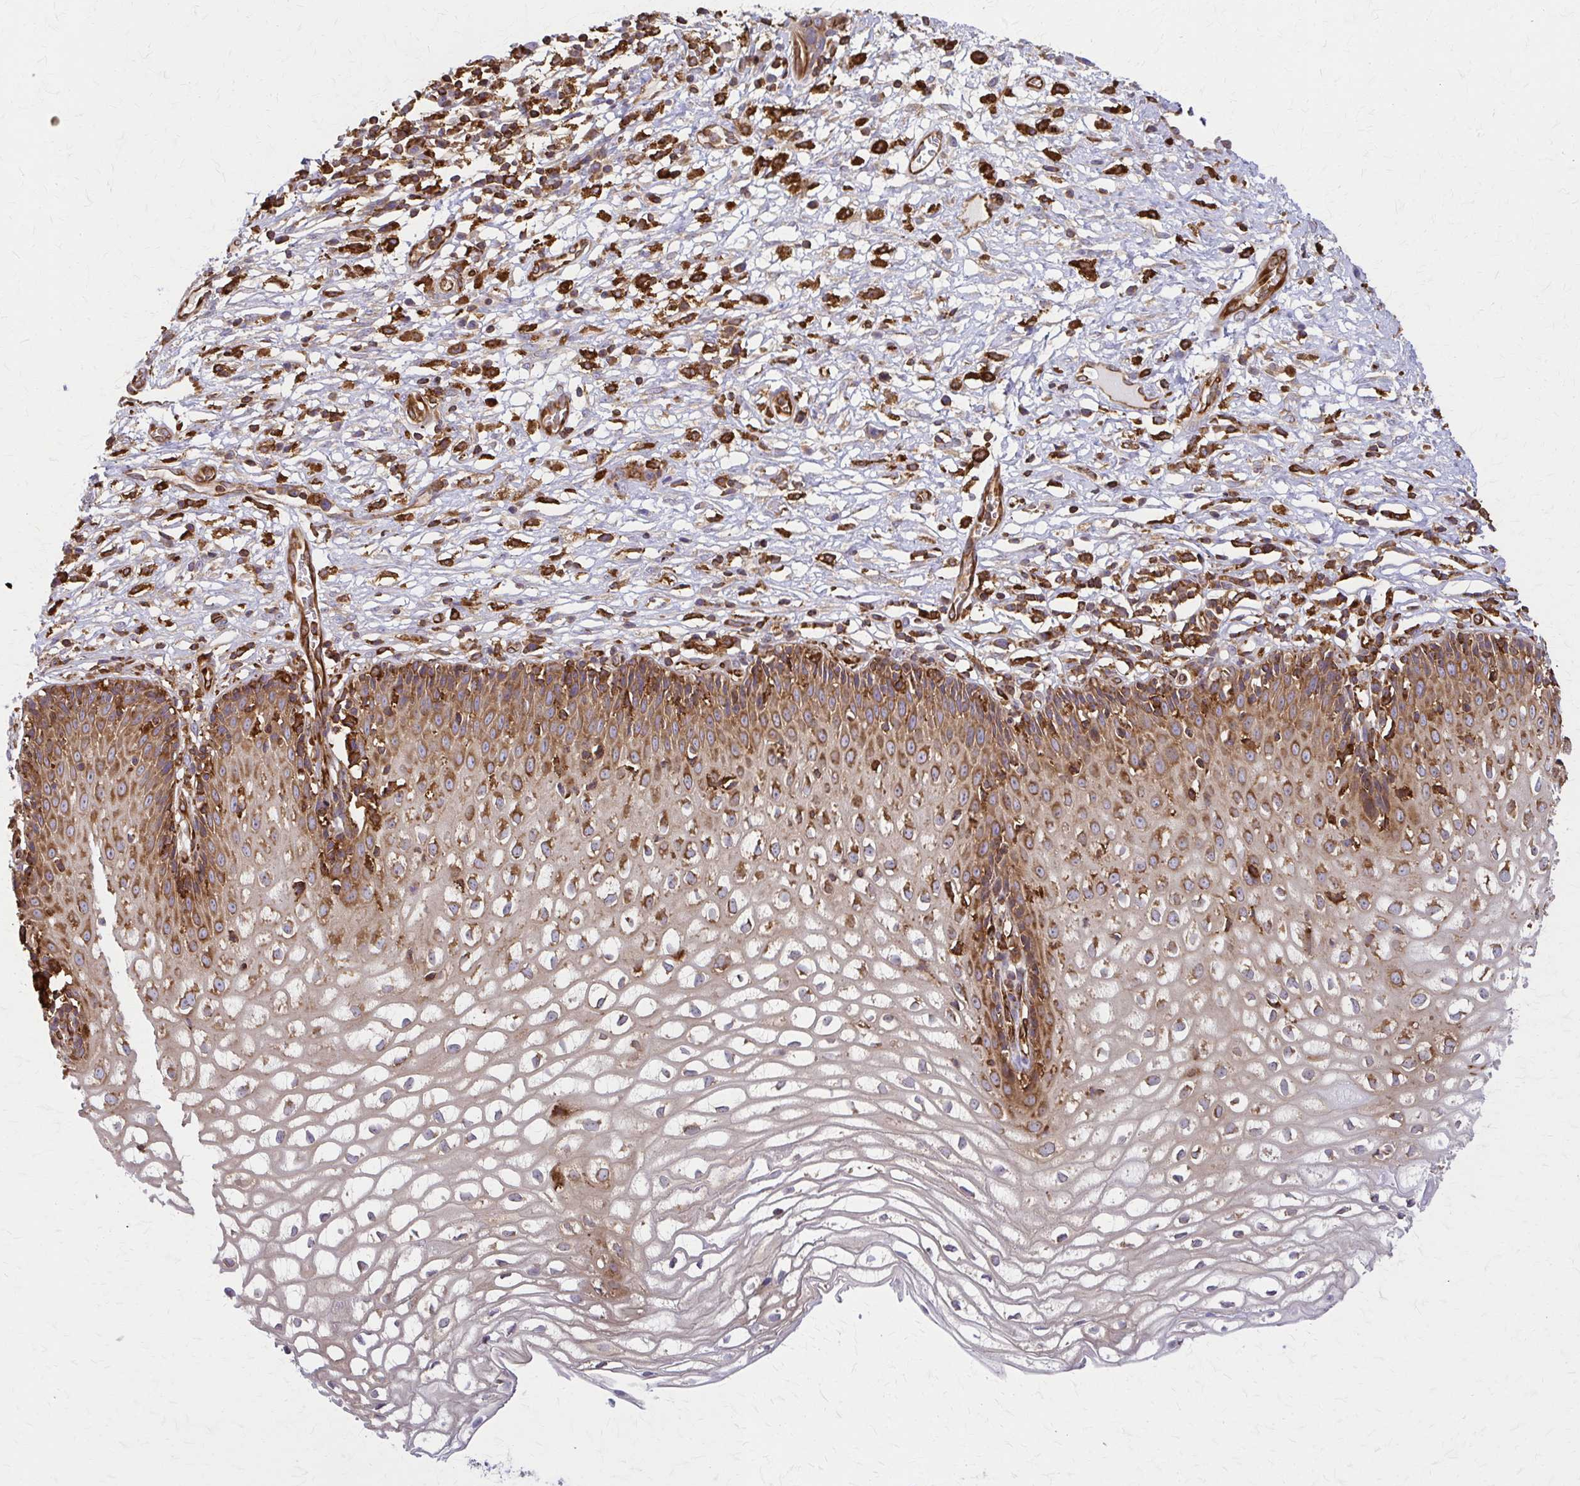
{"staining": {"intensity": "moderate", "quantity": "25%-75%", "location": "cytoplasmic/membranous"}, "tissue": "cervix", "cell_type": "Glandular cells", "image_type": "normal", "snomed": [{"axis": "morphology", "description": "Normal tissue, NOS"}, {"axis": "topography", "description": "Cervix"}], "caption": "An IHC micrograph of benign tissue is shown. Protein staining in brown shows moderate cytoplasmic/membranous positivity in cervix within glandular cells.", "gene": "WASF2", "patient": {"sex": "female", "age": 36}}